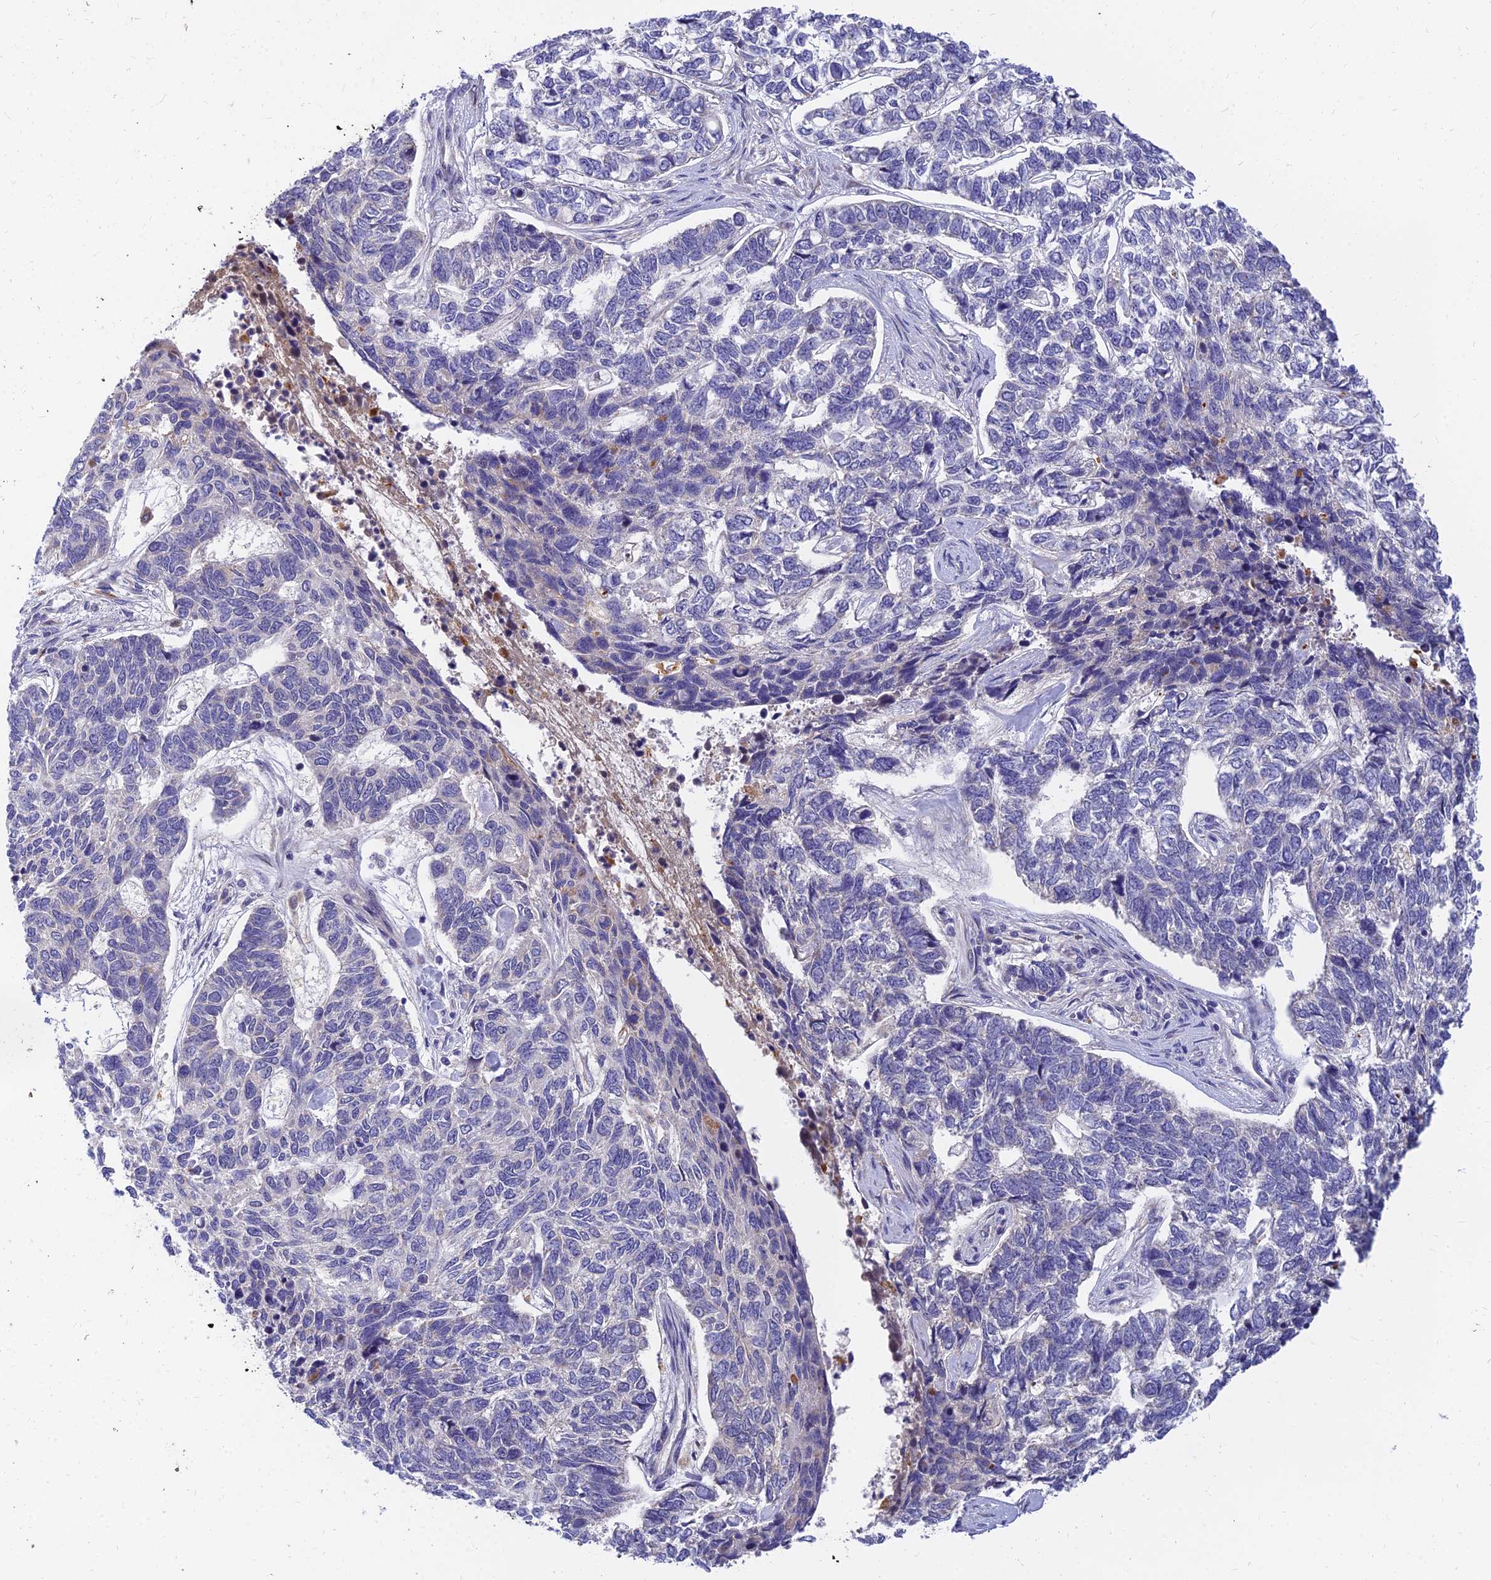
{"staining": {"intensity": "negative", "quantity": "none", "location": "none"}, "tissue": "skin cancer", "cell_type": "Tumor cells", "image_type": "cancer", "snomed": [{"axis": "morphology", "description": "Basal cell carcinoma"}, {"axis": "topography", "description": "Skin"}], "caption": "Immunohistochemical staining of basal cell carcinoma (skin) reveals no significant staining in tumor cells. (Stains: DAB (3,3'-diaminobenzidine) immunohistochemistry with hematoxylin counter stain, Microscopy: brightfield microscopy at high magnification).", "gene": "ANKS4B", "patient": {"sex": "female", "age": 65}}